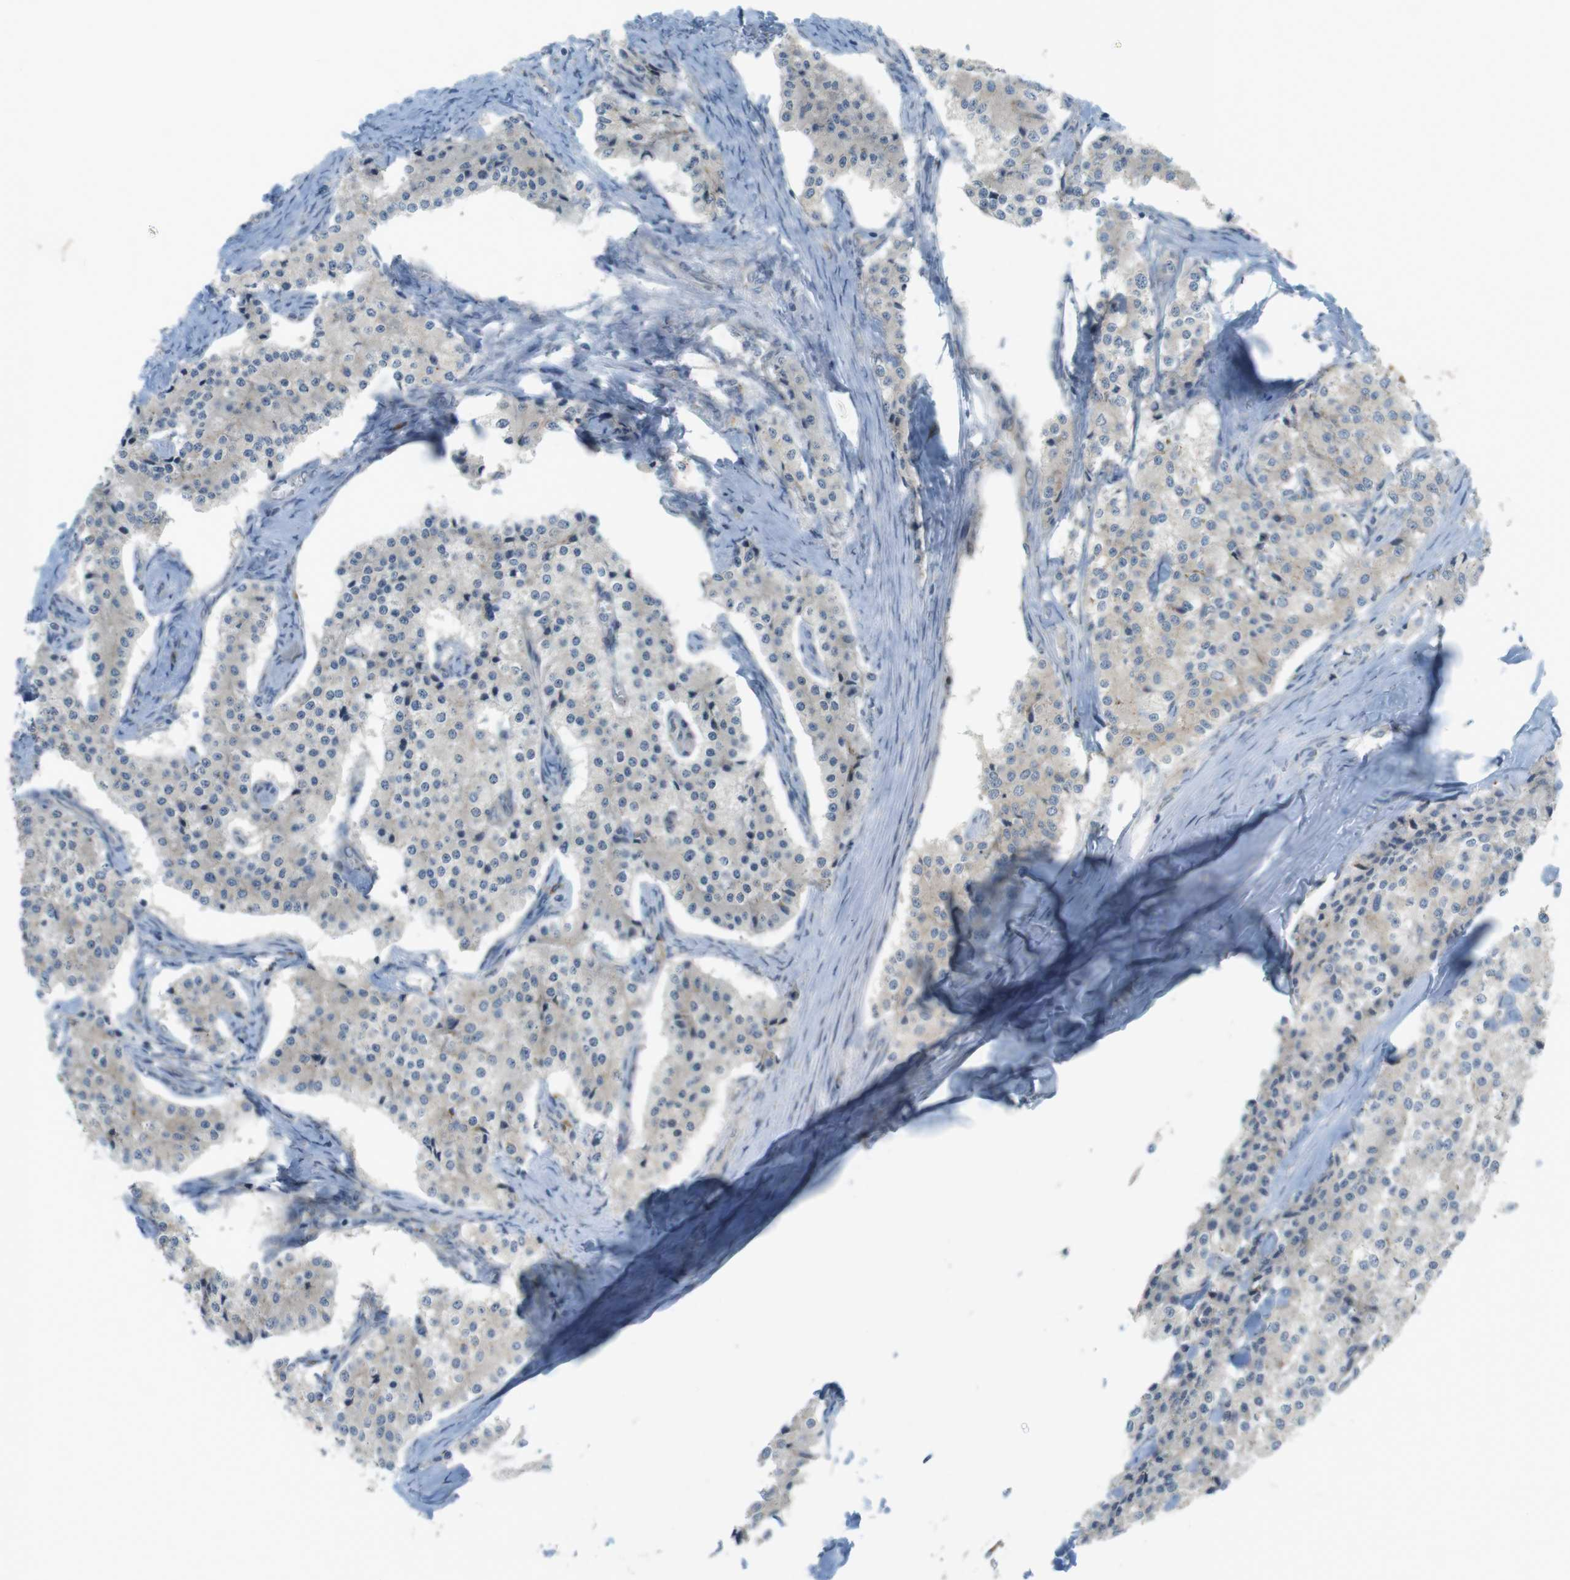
{"staining": {"intensity": "negative", "quantity": "none", "location": "none"}, "tissue": "carcinoid", "cell_type": "Tumor cells", "image_type": "cancer", "snomed": [{"axis": "morphology", "description": "Carcinoid, malignant, NOS"}, {"axis": "topography", "description": "Colon"}], "caption": "Immunohistochemistry photomicrograph of human carcinoid stained for a protein (brown), which displays no staining in tumor cells. The staining was performed using DAB to visualize the protein expression in brown, while the nuclei were stained in blue with hematoxylin (Magnification: 20x).", "gene": "GJC3", "patient": {"sex": "female", "age": 52}}